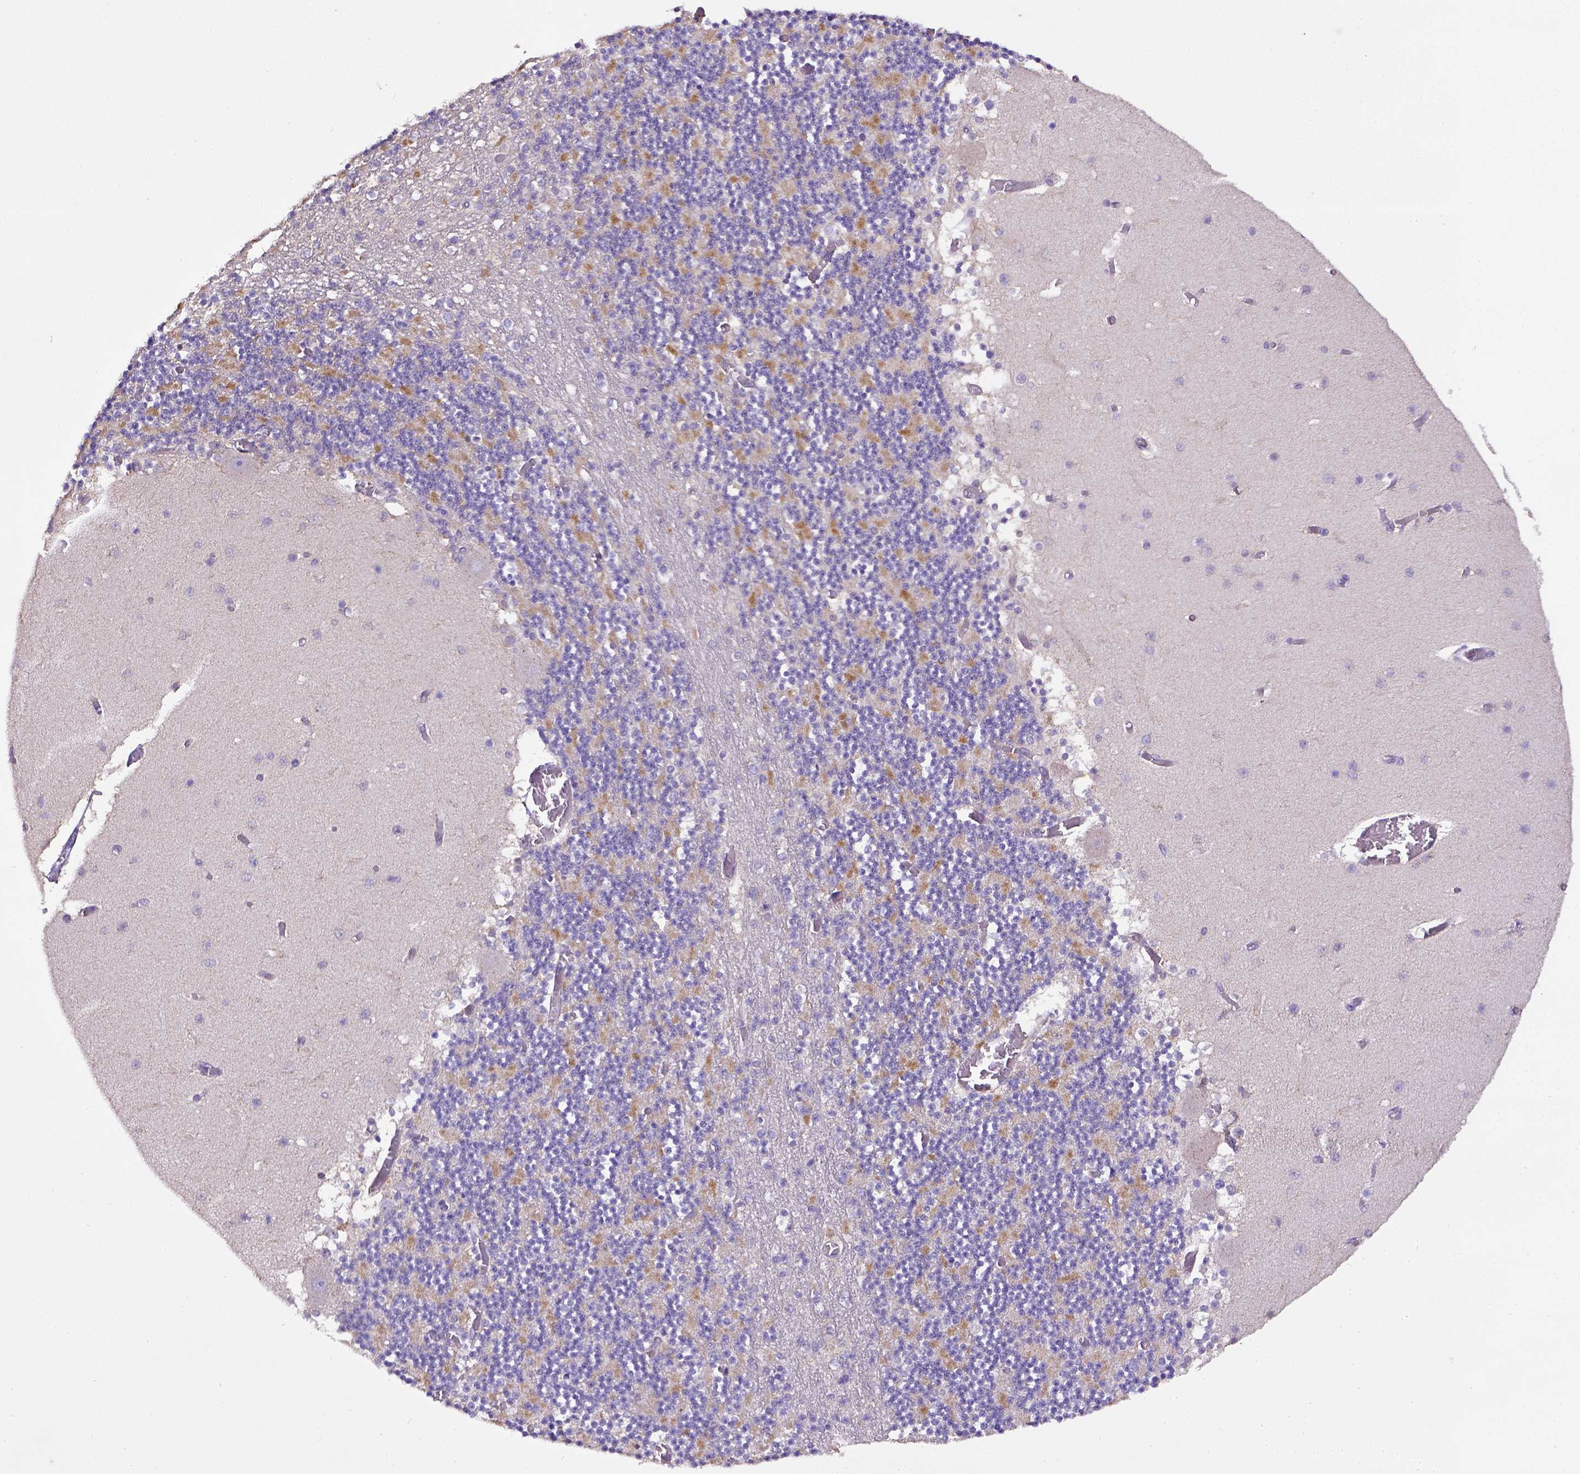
{"staining": {"intensity": "moderate", "quantity": "25%-75%", "location": "cytoplasmic/membranous"}, "tissue": "cerebellum", "cell_type": "Cells in granular layer", "image_type": "normal", "snomed": [{"axis": "morphology", "description": "Normal tissue, NOS"}, {"axis": "topography", "description": "Cerebellum"}], "caption": "This micrograph displays IHC staining of normal human cerebellum, with medium moderate cytoplasmic/membranous staining in approximately 25%-75% of cells in granular layer.", "gene": "CD40", "patient": {"sex": "female", "age": 28}}